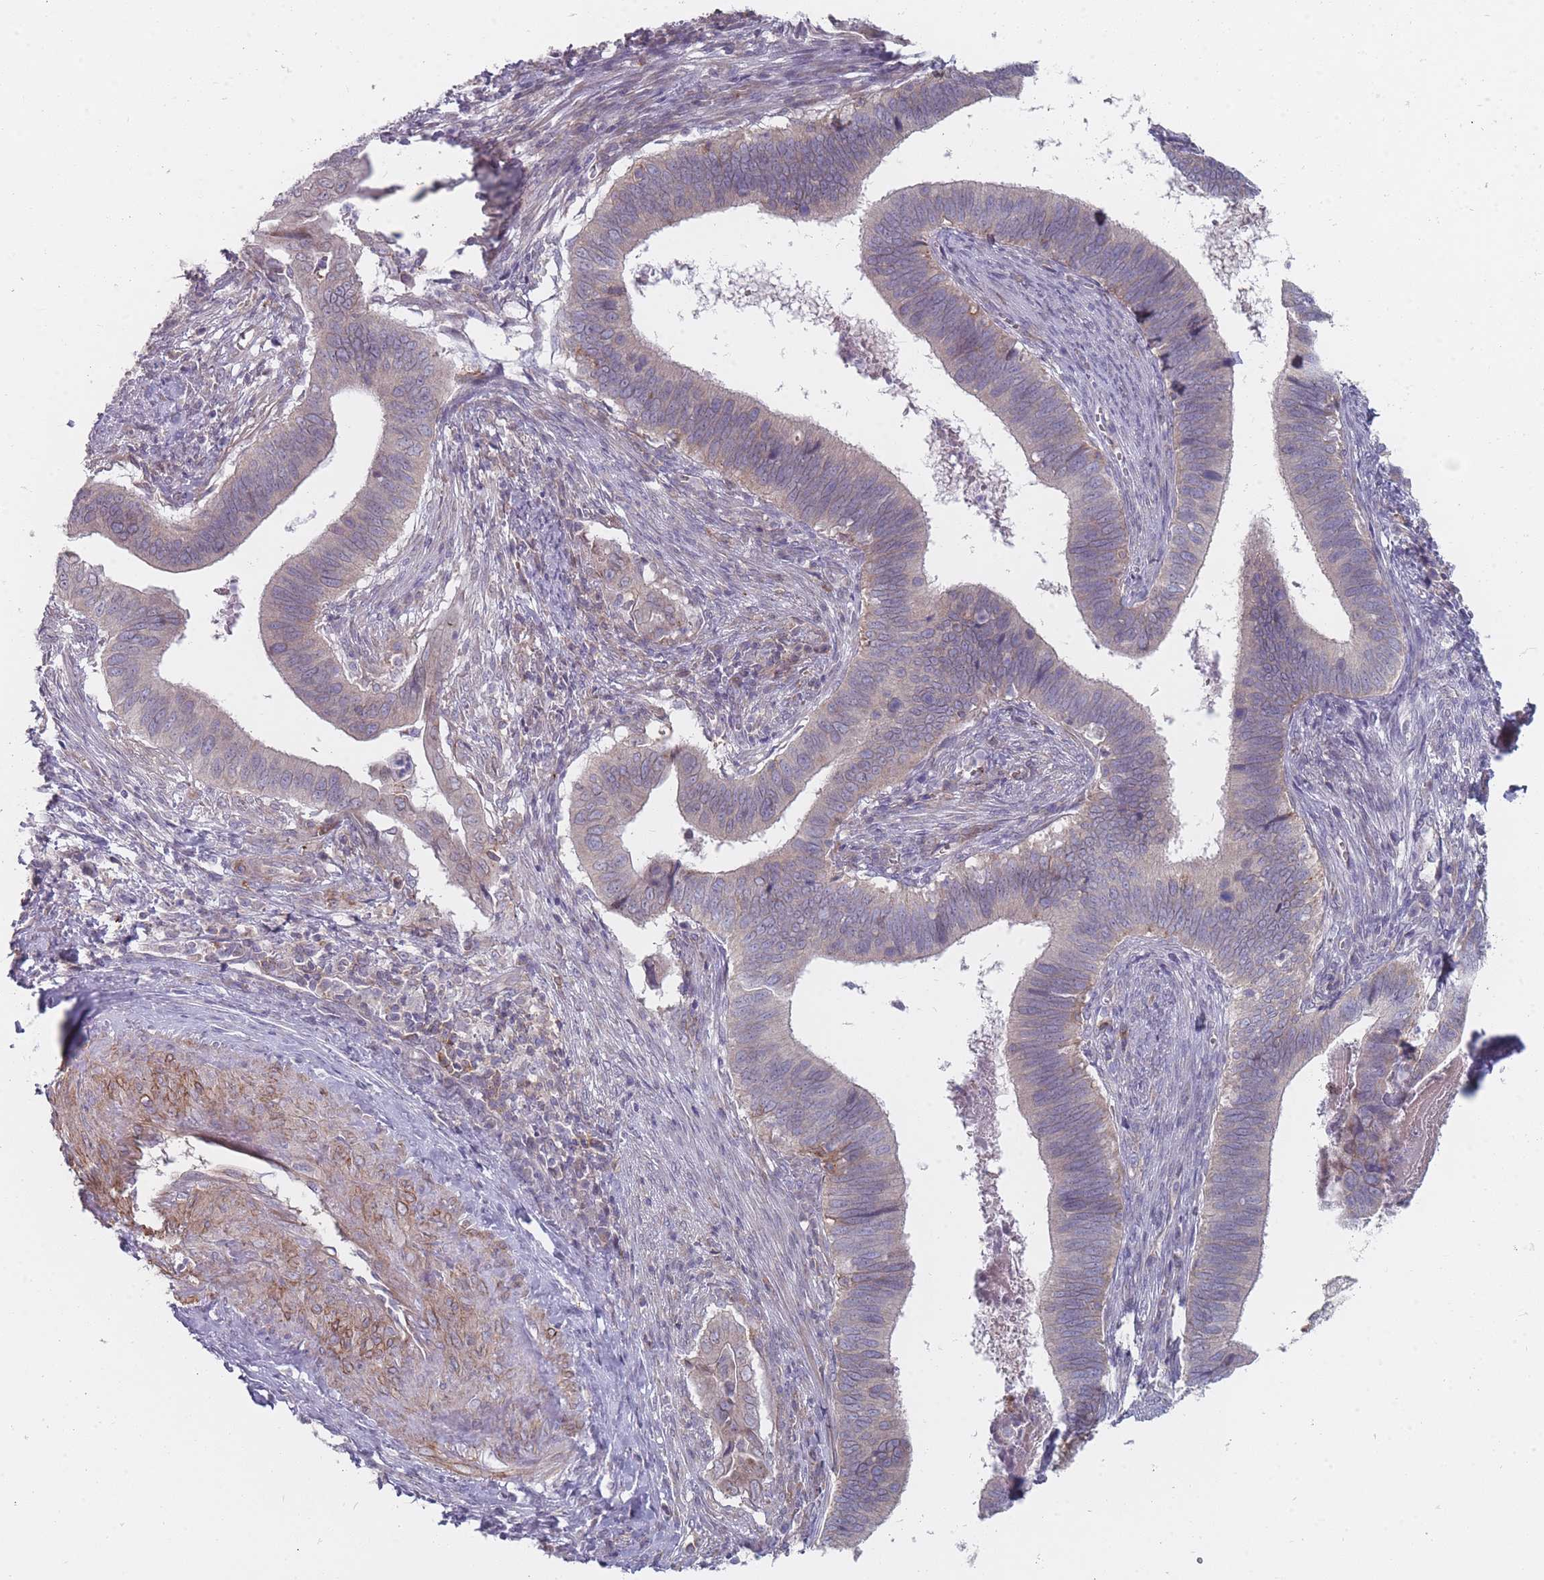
{"staining": {"intensity": "weak", "quantity": "<25%", "location": "cytoplasmic/membranous"}, "tissue": "cervical cancer", "cell_type": "Tumor cells", "image_type": "cancer", "snomed": [{"axis": "morphology", "description": "Adenocarcinoma, NOS"}, {"axis": "topography", "description": "Cervix"}], "caption": "An image of adenocarcinoma (cervical) stained for a protein reveals no brown staining in tumor cells. (DAB IHC with hematoxylin counter stain).", "gene": "PCDH12", "patient": {"sex": "female", "age": 42}}